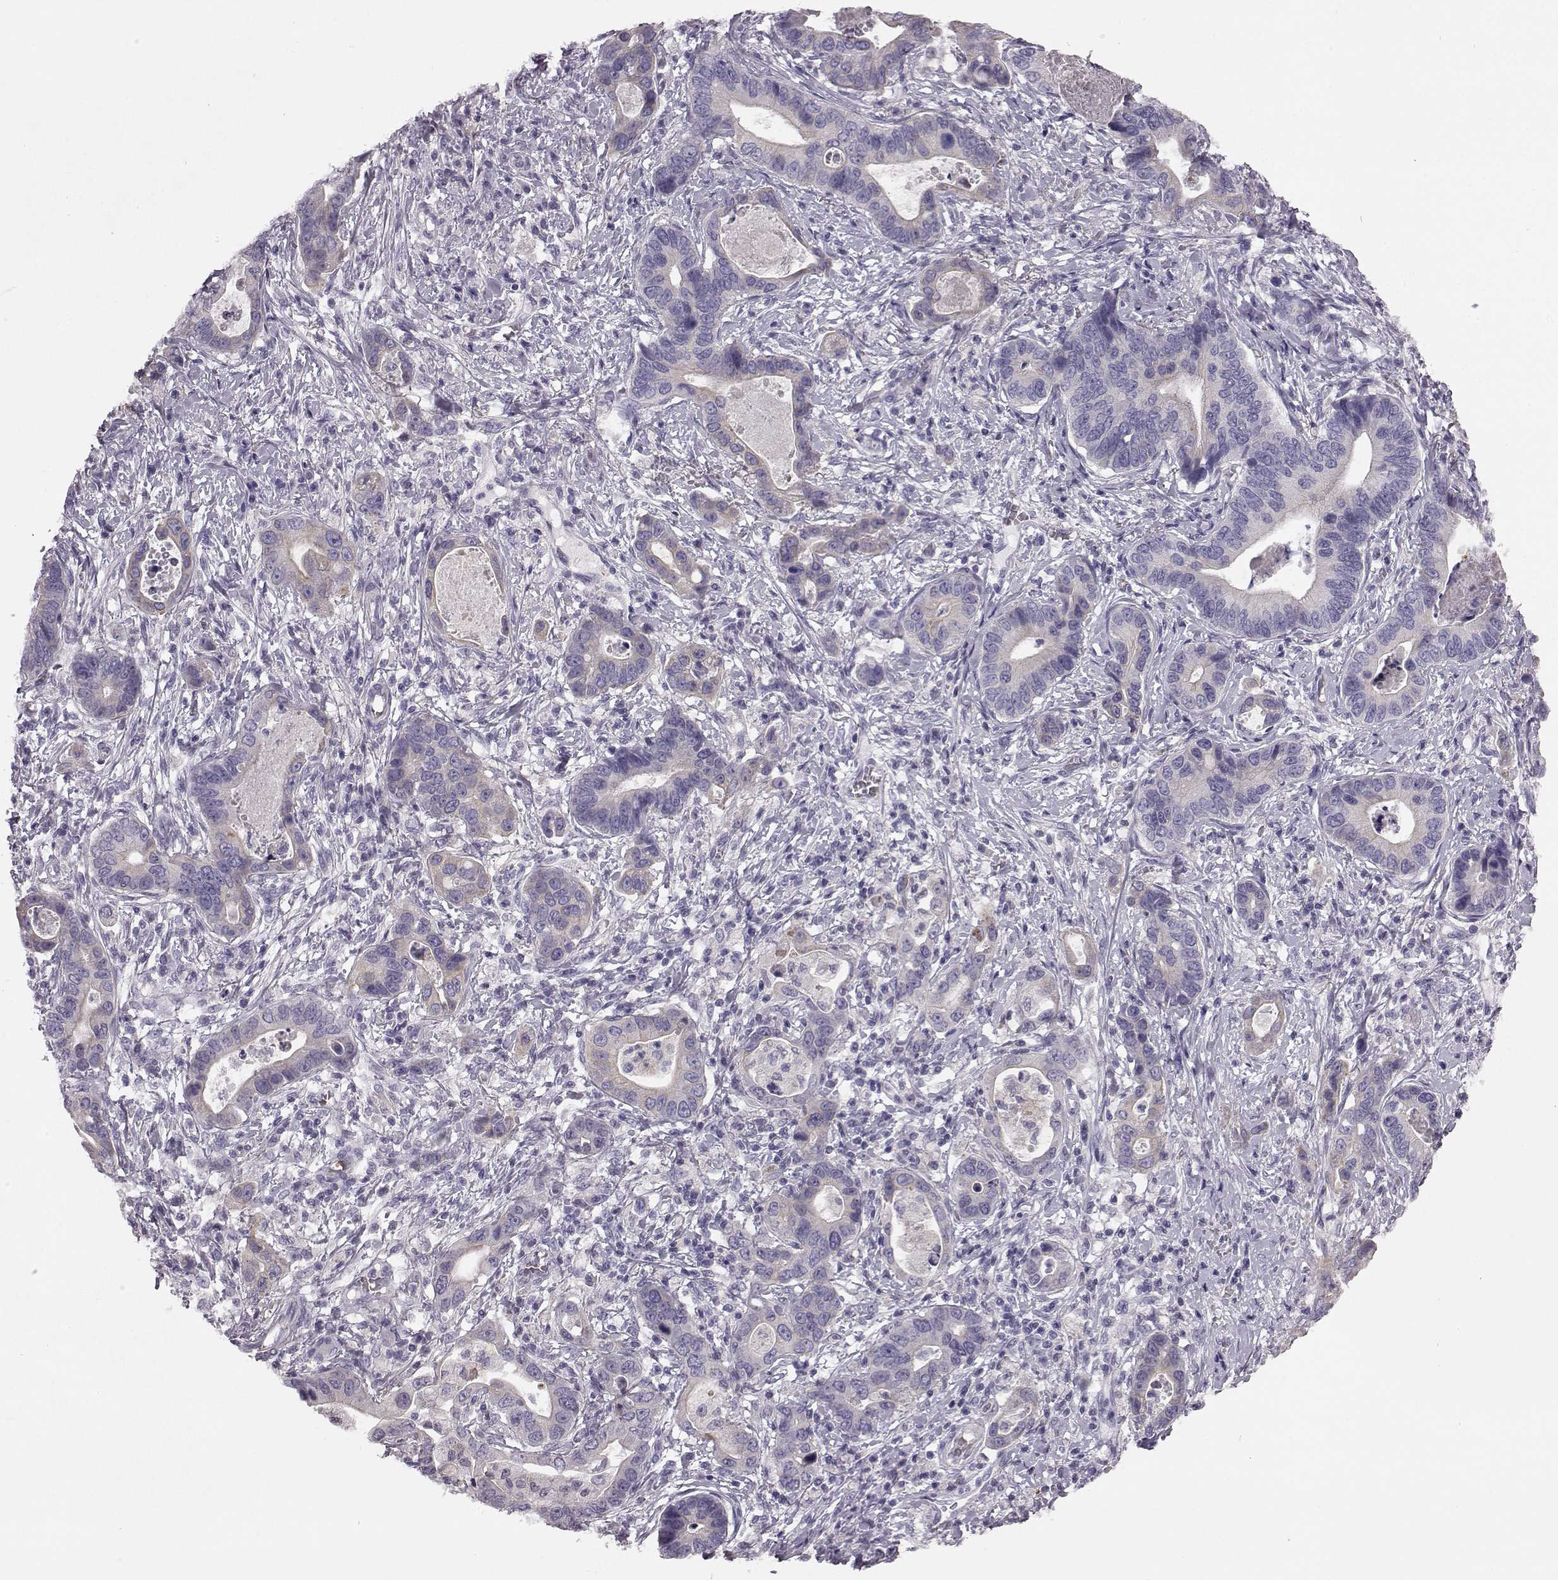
{"staining": {"intensity": "negative", "quantity": "none", "location": "none"}, "tissue": "stomach cancer", "cell_type": "Tumor cells", "image_type": "cancer", "snomed": [{"axis": "morphology", "description": "Adenocarcinoma, NOS"}, {"axis": "topography", "description": "Stomach"}], "caption": "Tumor cells show no significant protein staining in stomach cancer (adenocarcinoma). (Stains: DAB (3,3'-diaminobenzidine) immunohistochemistry with hematoxylin counter stain, Microscopy: brightfield microscopy at high magnification).", "gene": "KRT85", "patient": {"sex": "male", "age": 84}}